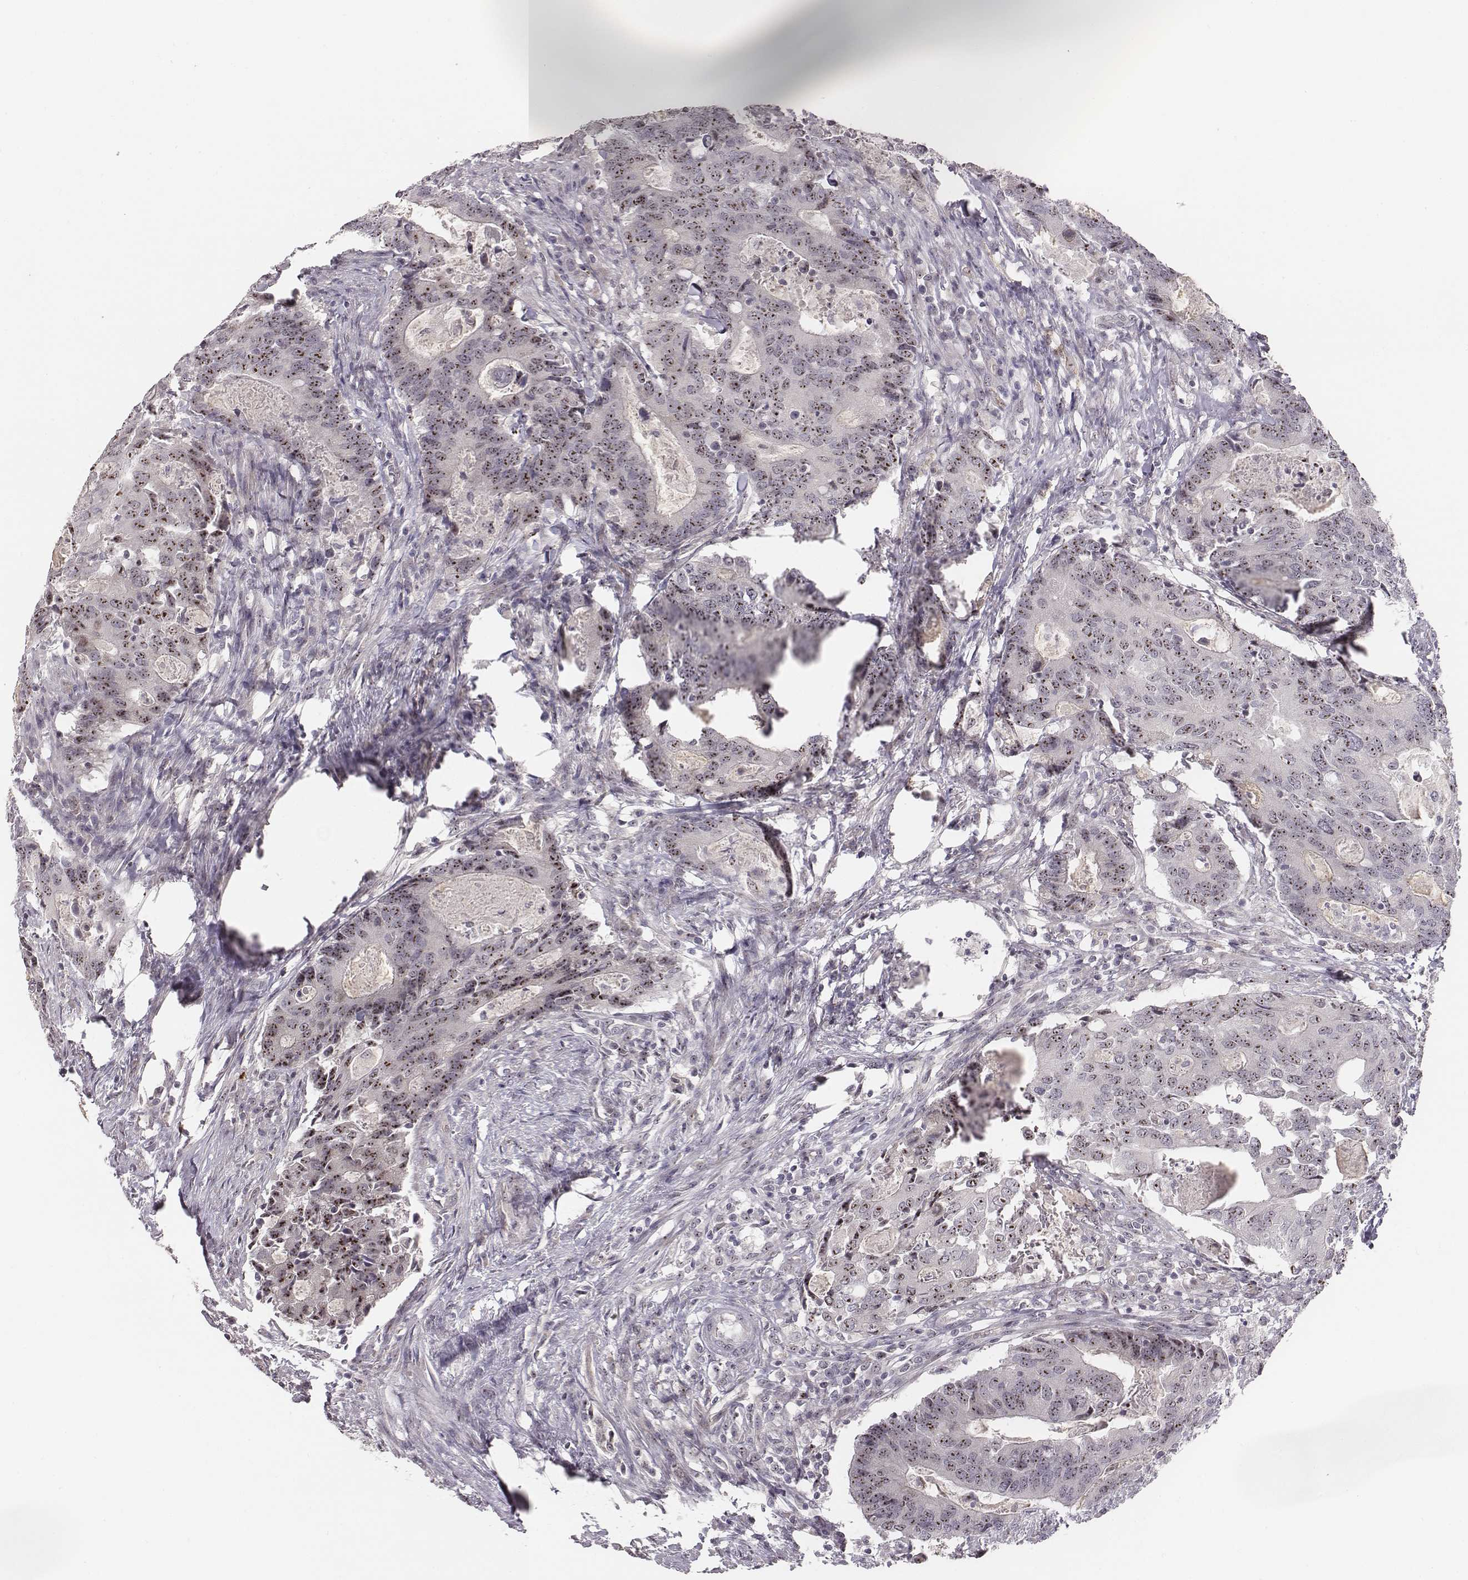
{"staining": {"intensity": "strong", "quantity": ">75%", "location": "nuclear"}, "tissue": "colorectal cancer", "cell_type": "Tumor cells", "image_type": "cancer", "snomed": [{"axis": "morphology", "description": "Adenocarcinoma, NOS"}, {"axis": "topography", "description": "Colon"}], "caption": "IHC (DAB) staining of human colorectal cancer (adenocarcinoma) displays strong nuclear protein staining in approximately >75% of tumor cells.", "gene": "NIFK", "patient": {"sex": "male", "age": 67}}